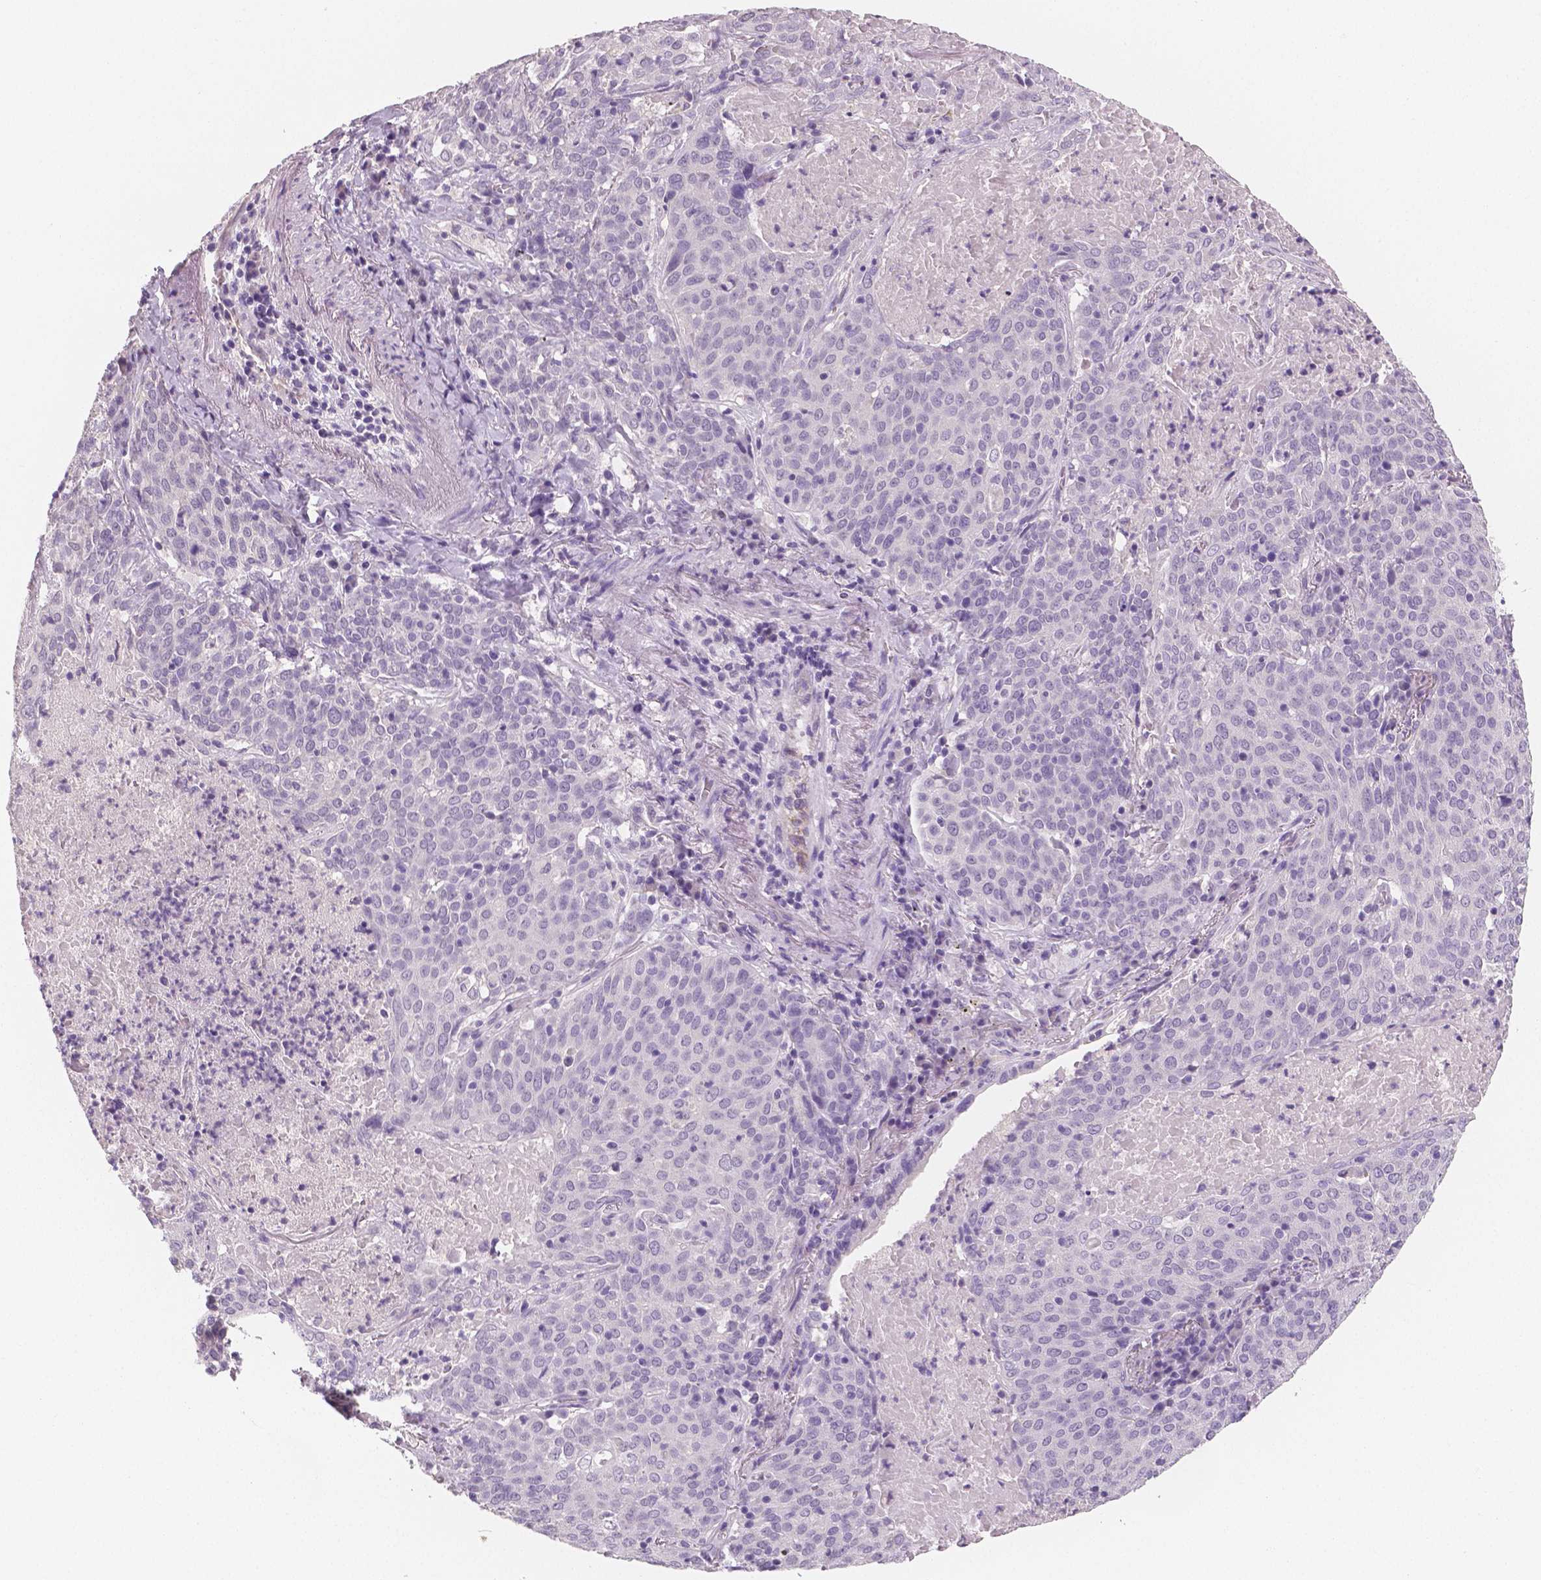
{"staining": {"intensity": "negative", "quantity": "none", "location": "none"}, "tissue": "lung cancer", "cell_type": "Tumor cells", "image_type": "cancer", "snomed": [{"axis": "morphology", "description": "Squamous cell carcinoma, NOS"}, {"axis": "topography", "description": "Lung"}], "caption": "A high-resolution photomicrograph shows immunohistochemistry staining of squamous cell carcinoma (lung), which exhibits no significant expression in tumor cells.", "gene": "TSPAN7", "patient": {"sex": "male", "age": 82}}